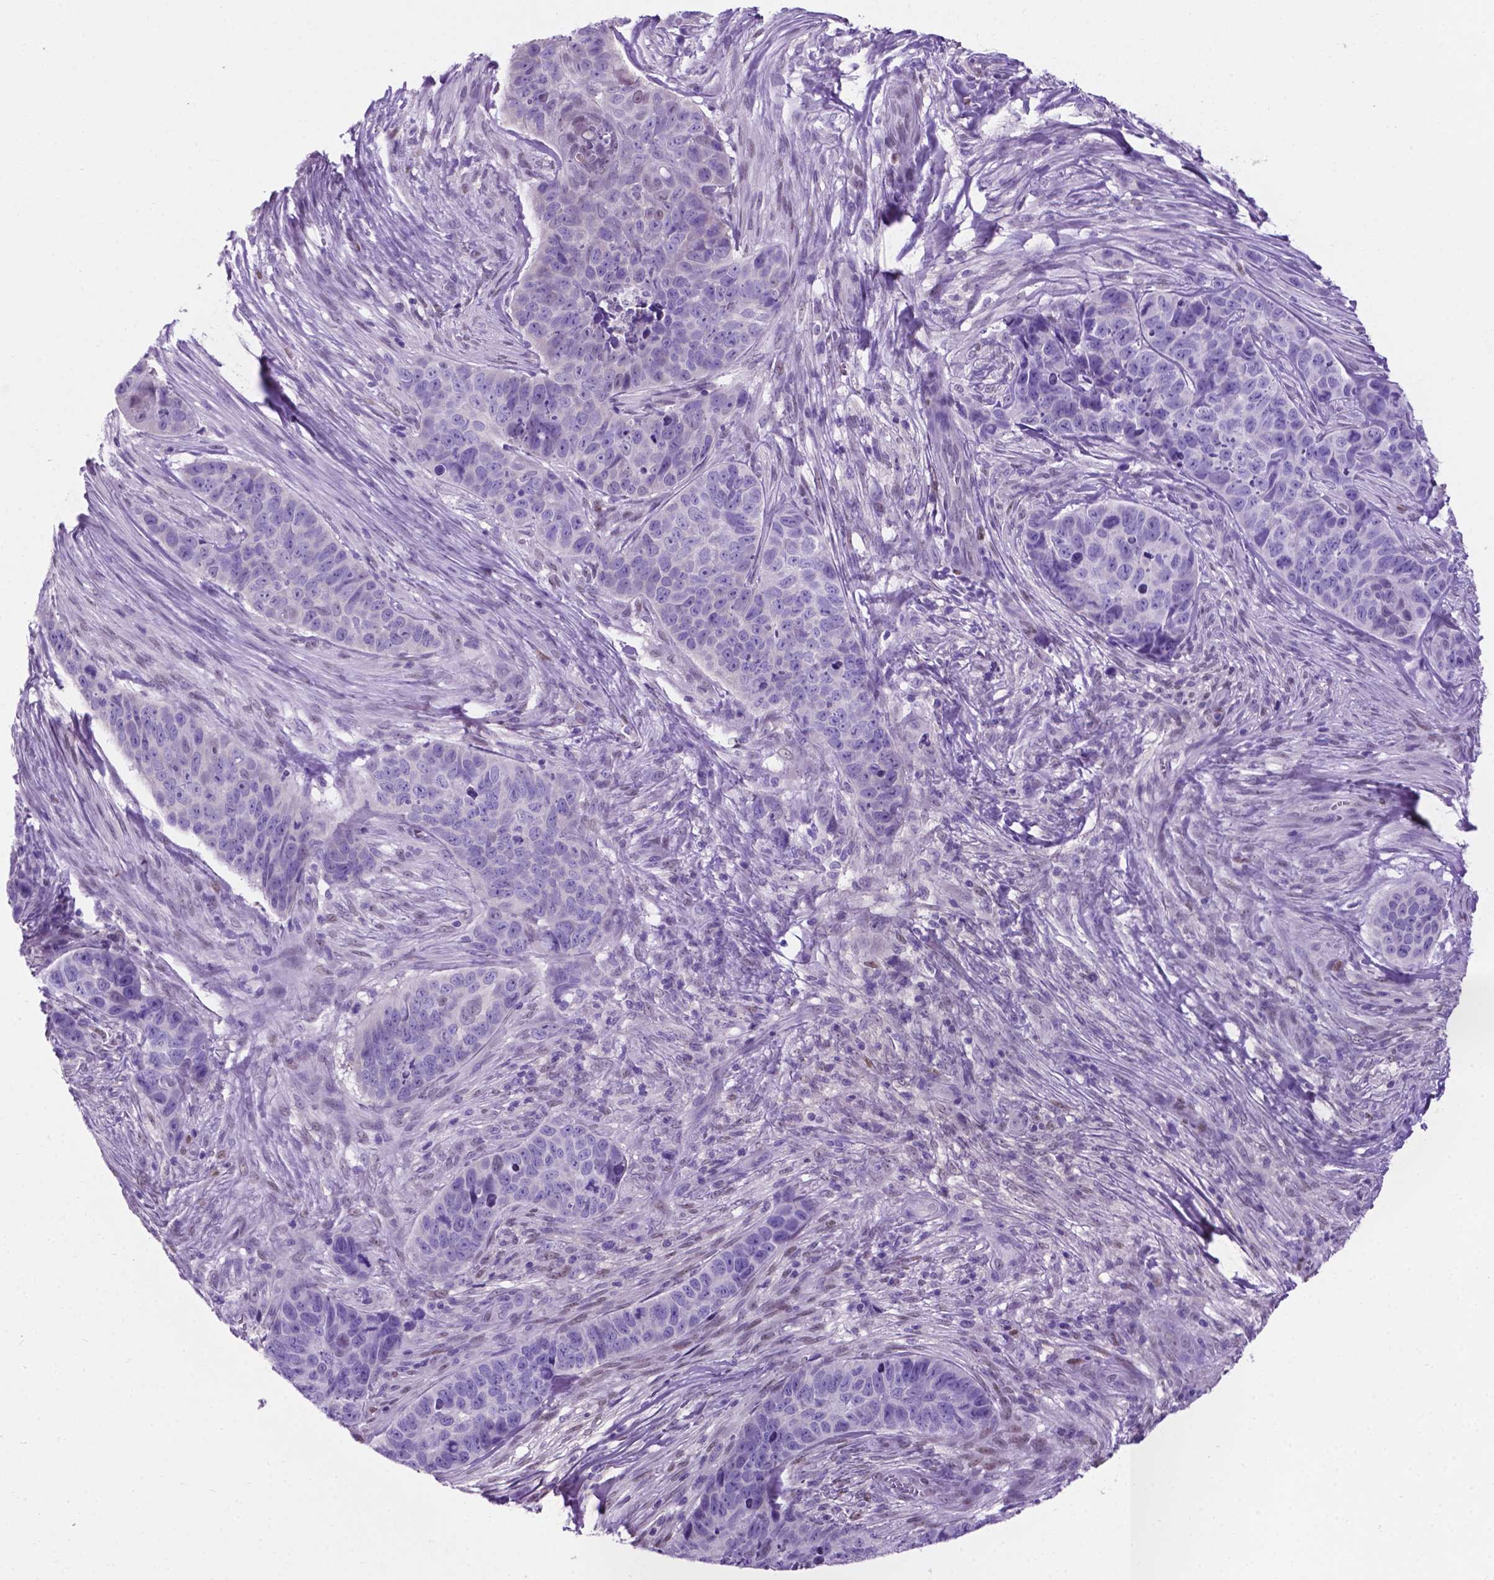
{"staining": {"intensity": "negative", "quantity": "none", "location": "none"}, "tissue": "skin cancer", "cell_type": "Tumor cells", "image_type": "cancer", "snomed": [{"axis": "morphology", "description": "Basal cell carcinoma"}, {"axis": "topography", "description": "Skin"}], "caption": "Tumor cells show no significant protein positivity in skin basal cell carcinoma. (DAB IHC visualized using brightfield microscopy, high magnification).", "gene": "TMEM210", "patient": {"sex": "female", "age": 82}}